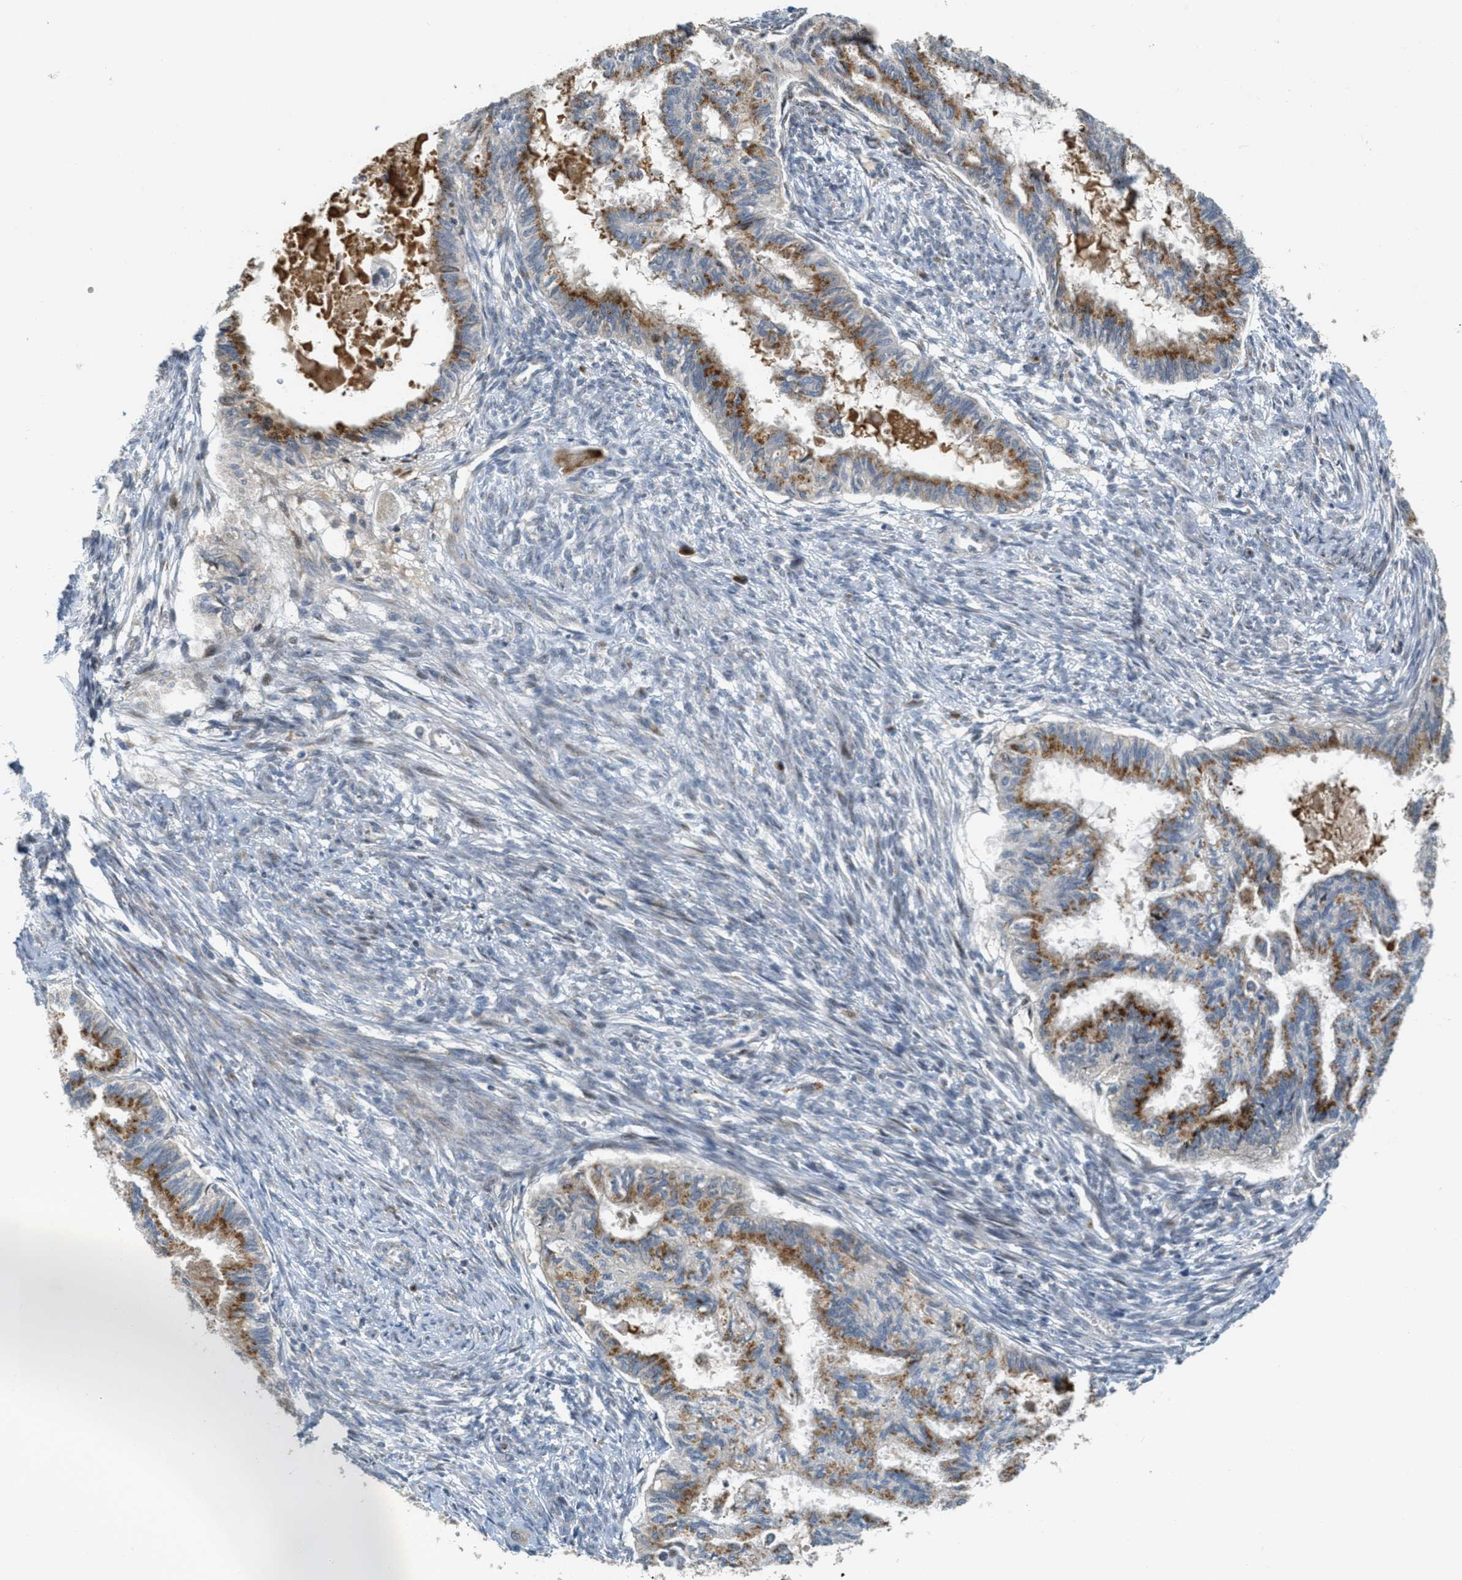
{"staining": {"intensity": "moderate", "quantity": ">75%", "location": "cytoplasmic/membranous"}, "tissue": "cervical cancer", "cell_type": "Tumor cells", "image_type": "cancer", "snomed": [{"axis": "morphology", "description": "Normal tissue, NOS"}, {"axis": "morphology", "description": "Adenocarcinoma, NOS"}, {"axis": "topography", "description": "Cervix"}, {"axis": "topography", "description": "Endometrium"}], "caption": "Immunohistochemical staining of cervical cancer displays medium levels of moderate cytoplasmic/membranous protein expression in approximately >75% of tumor cells.", "gene": "ZFPL1", "patient": {"sex": "female", "age": 86}}